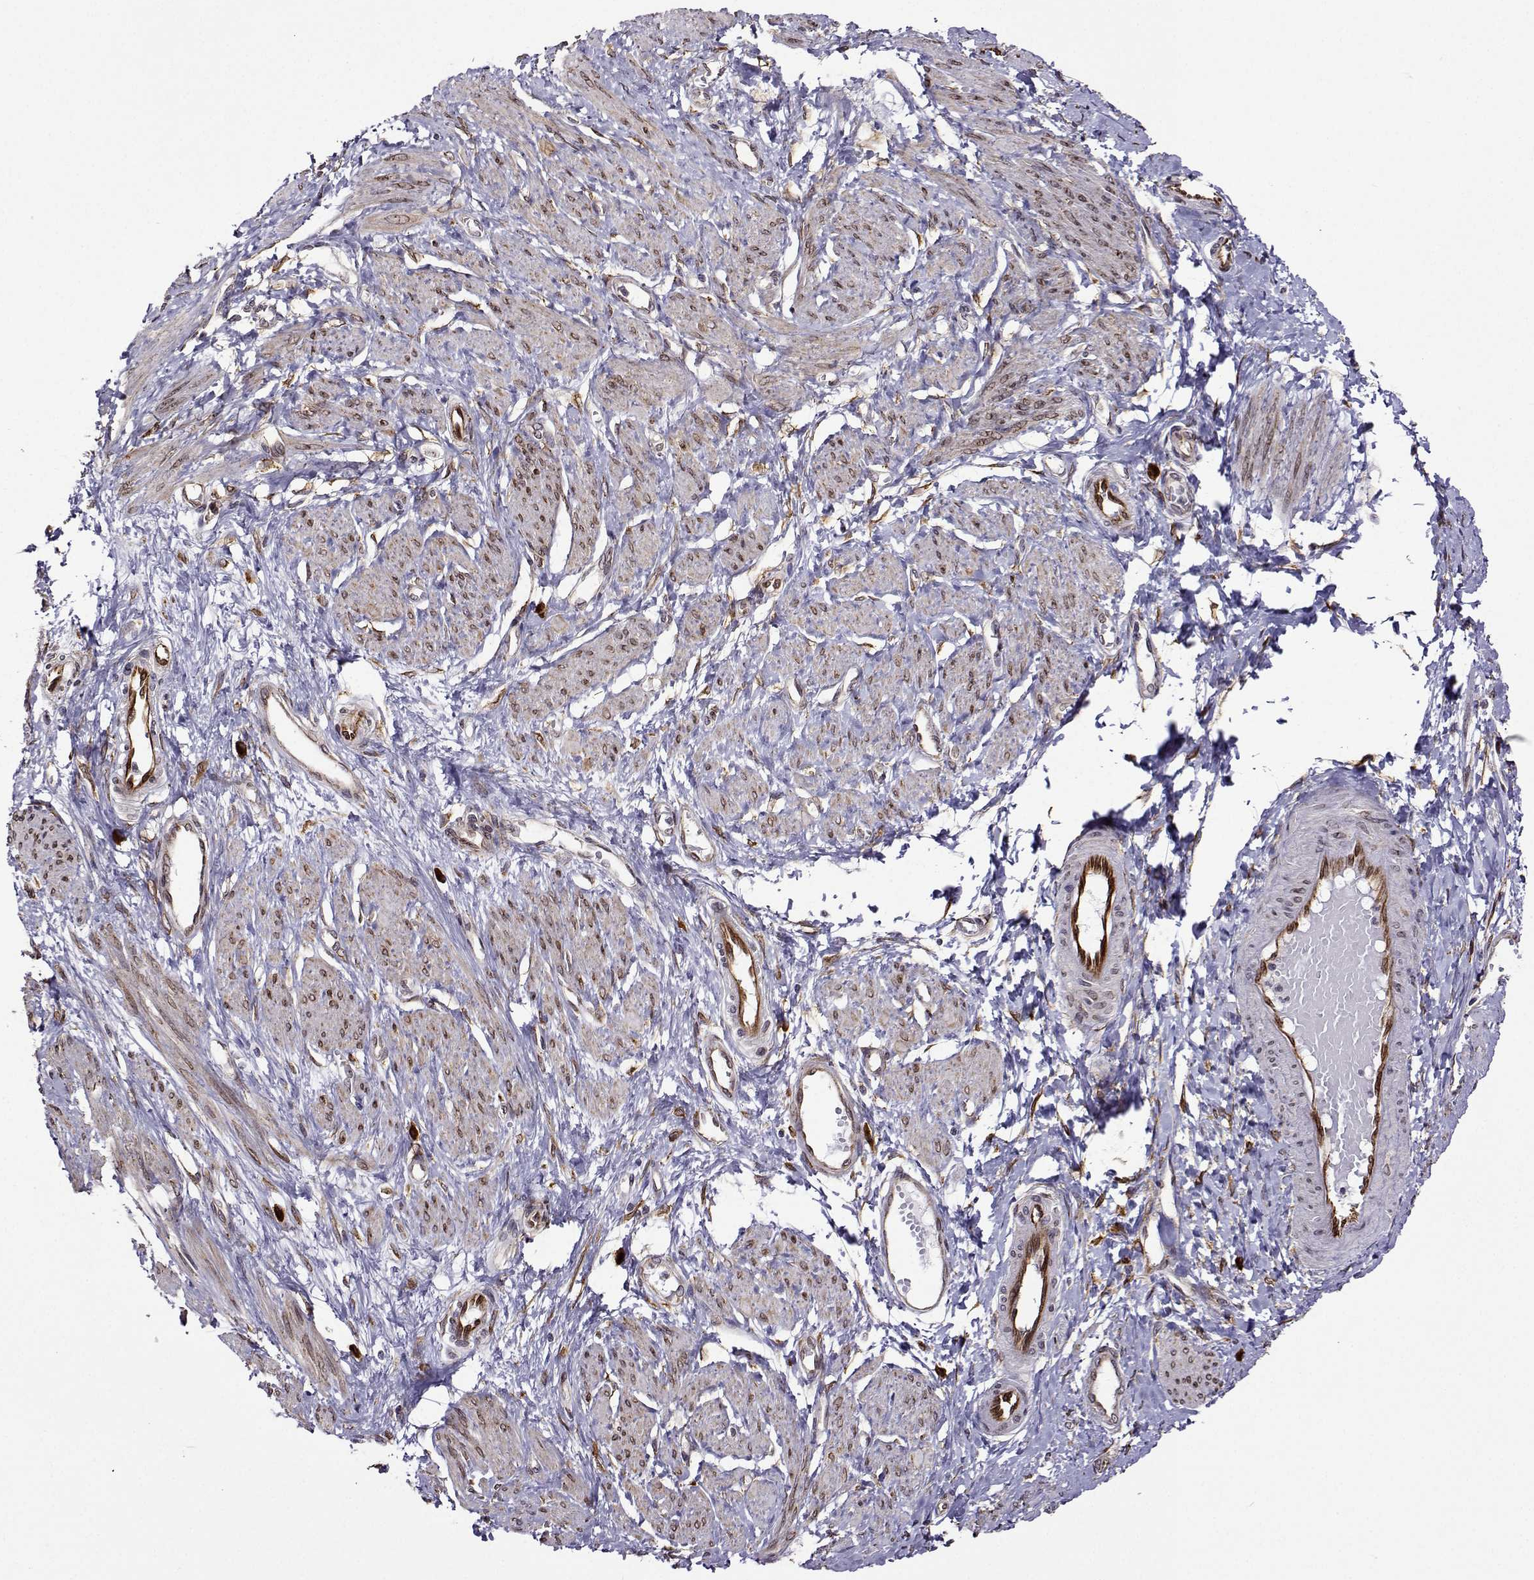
{"staining": {"intensity": "weak", "quantity": ">75%", "location": "cytoplasmic/membranous,nuclear"}, "tissue": "smooth muscle", "cell_type": "Smooth muscle cells", "image_type": "normal", "snomed": [{"axis": "morphology", "description": "Normal tissue, NOS"}, {"axis": "topography", "description": "Smooth muscle"}, {"axis": "topography", "description": "Uterus"}], "caption": "IHC micrograph of normal smooth muscle: smooth muscle stained using immunohistochemistry (IHC) shows low levels of weak protein expression localized specifically in the cytoplasmic/membranous,nuclear of smooth muscle cells, appearing as a cytoplasmic/membranous,nuclear brown color.", "gene": "PGRMC2", "patient": {"sex": "female", "age": 39}}